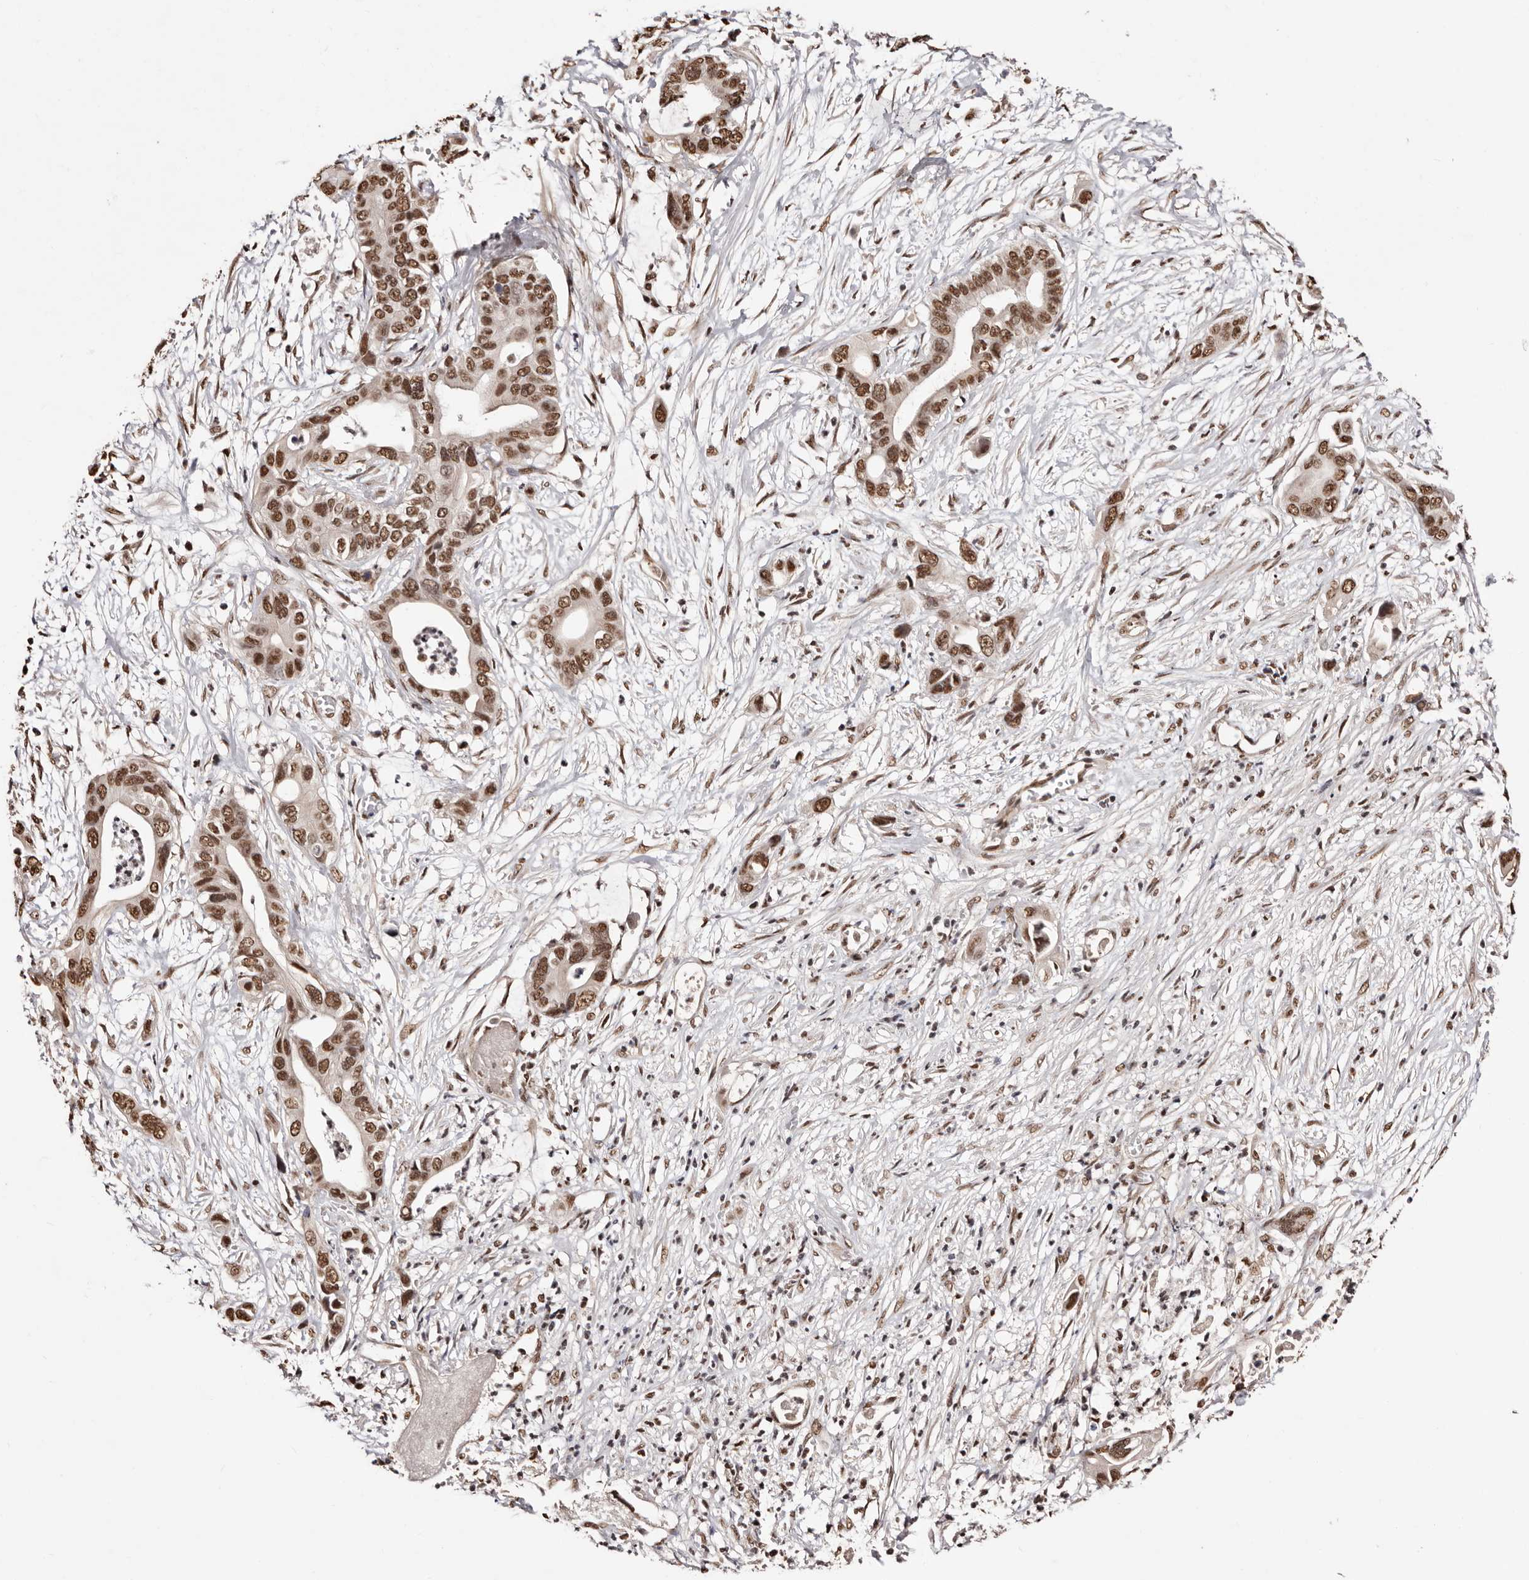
{"staining": {"intensity": "strong", "quantity": ">75%", "location": "nuclear"}, "tissue": "pancreatic cancer", "cell_type": "Tumor cells", "image_type": "cancer", "snomed": [{"axis": "morphology", "description": "Adenocarcinoma, NOS"}, {"axis": "topography", "description": "Pancreas"}], "caption": "Pancreatic cancer stained with DAB (3,3'-diaminobenzidine) immunohistochemistry (IHC) displays high levels of strong nuclear positivity in approximately >75% of tumor cells. Using DAB (3,3'-diaminobenzidine) (brown) and hematoxylin (blue) stains, captured at high magnification using brightfield microscopy.", "gene": "BICRAL", "patient": {"sex": "male", "age": 66}}